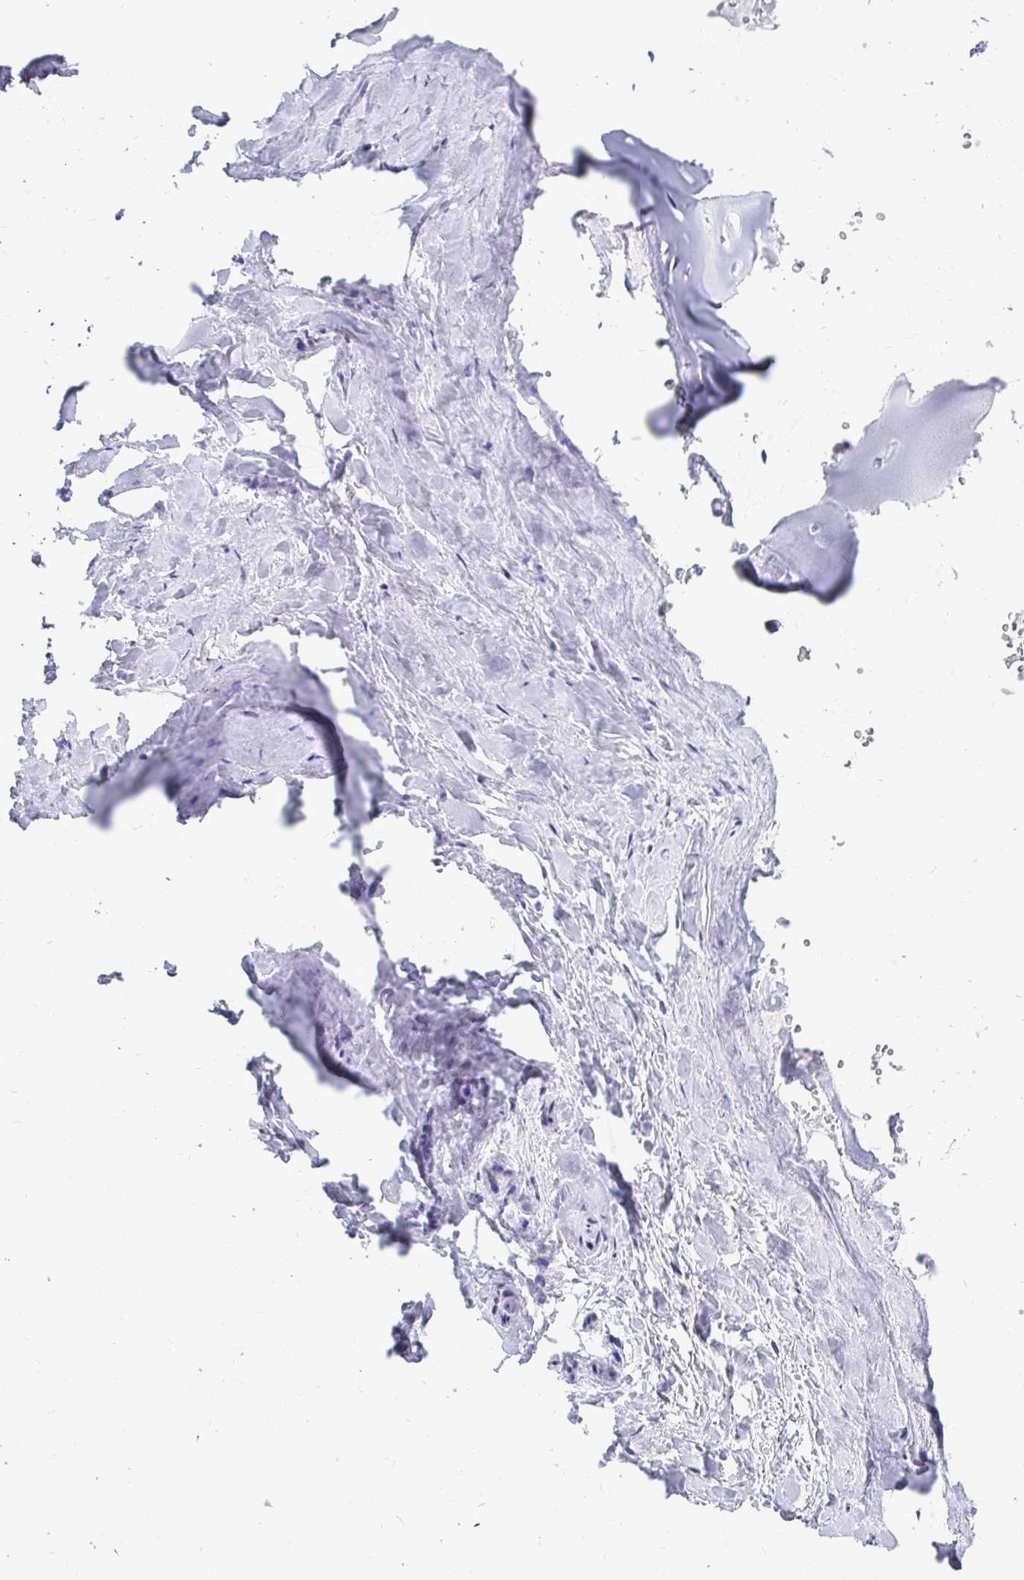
{"staining": {"intensity": "negative", "quantity": "none", "location": "none"}, "tissue": "adipose tissue", "cell_type": "Adipocytes", "image_type": "normal", "snomed": [{"axis": "morphology", "description": "Normal tissue, NOS"}, {"axis": "topography", "description": "Cartilage tissue"}, {"axis": "topography", "description": "Nasopharynx"}, {"axis": "topography", "description": "Thyroid gland"}], "caption": "Immunohistochemistry (IHC) image of unremarkable adipose tissue: human adipose tissue stained with DAB (3,3'-diaminobenzidine) demonstrates no significant protein positivity in adipocytes. (DAB (3,3'-diaminobenzidine) immunohistochemistry (IHC) with hematoxylin counter stain).", "gene": "C19orf81", "patient": {"sex": "male", "age": 63}}